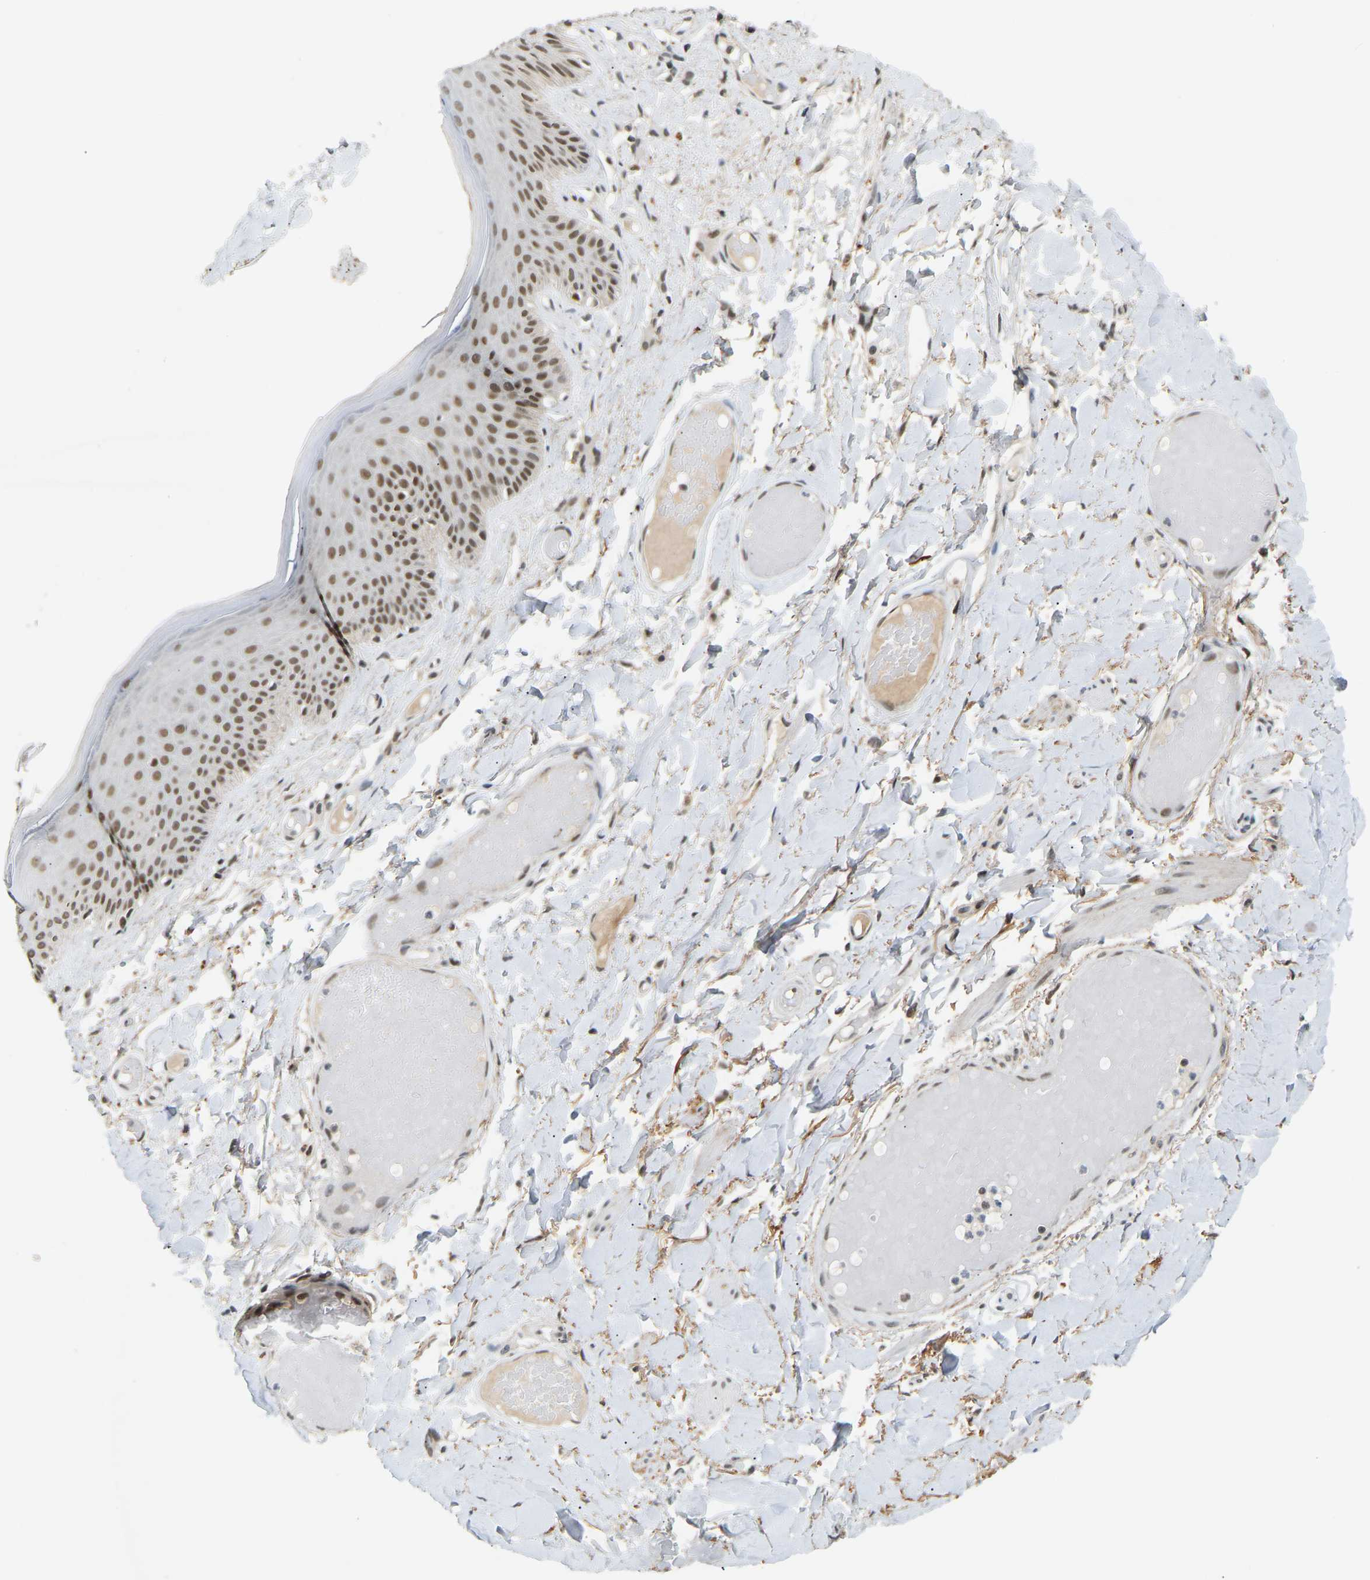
{"staining": {"intensity": "moderate", "quantity": "25%-75%", "location": "nuclear"}, "tissue": "skin", "cell_type": "Epidermal cells", "image_type": "normal", "snomed": [{"axis": "morphology", "description": "Normal tissue, NOS"}, {"axis": "topography", "description": "Vulva"}], "caption": "Immunohistochemistry (IHC) photomicrograph of normal skin: skin stained using IHC shows medium levels of moderate protein expression localized specifically in the nuclear of epidermal cells, appearing as a nuclear brown color.", "gene": "RBM15", "patient": {"sex": "female", "age": 73}}